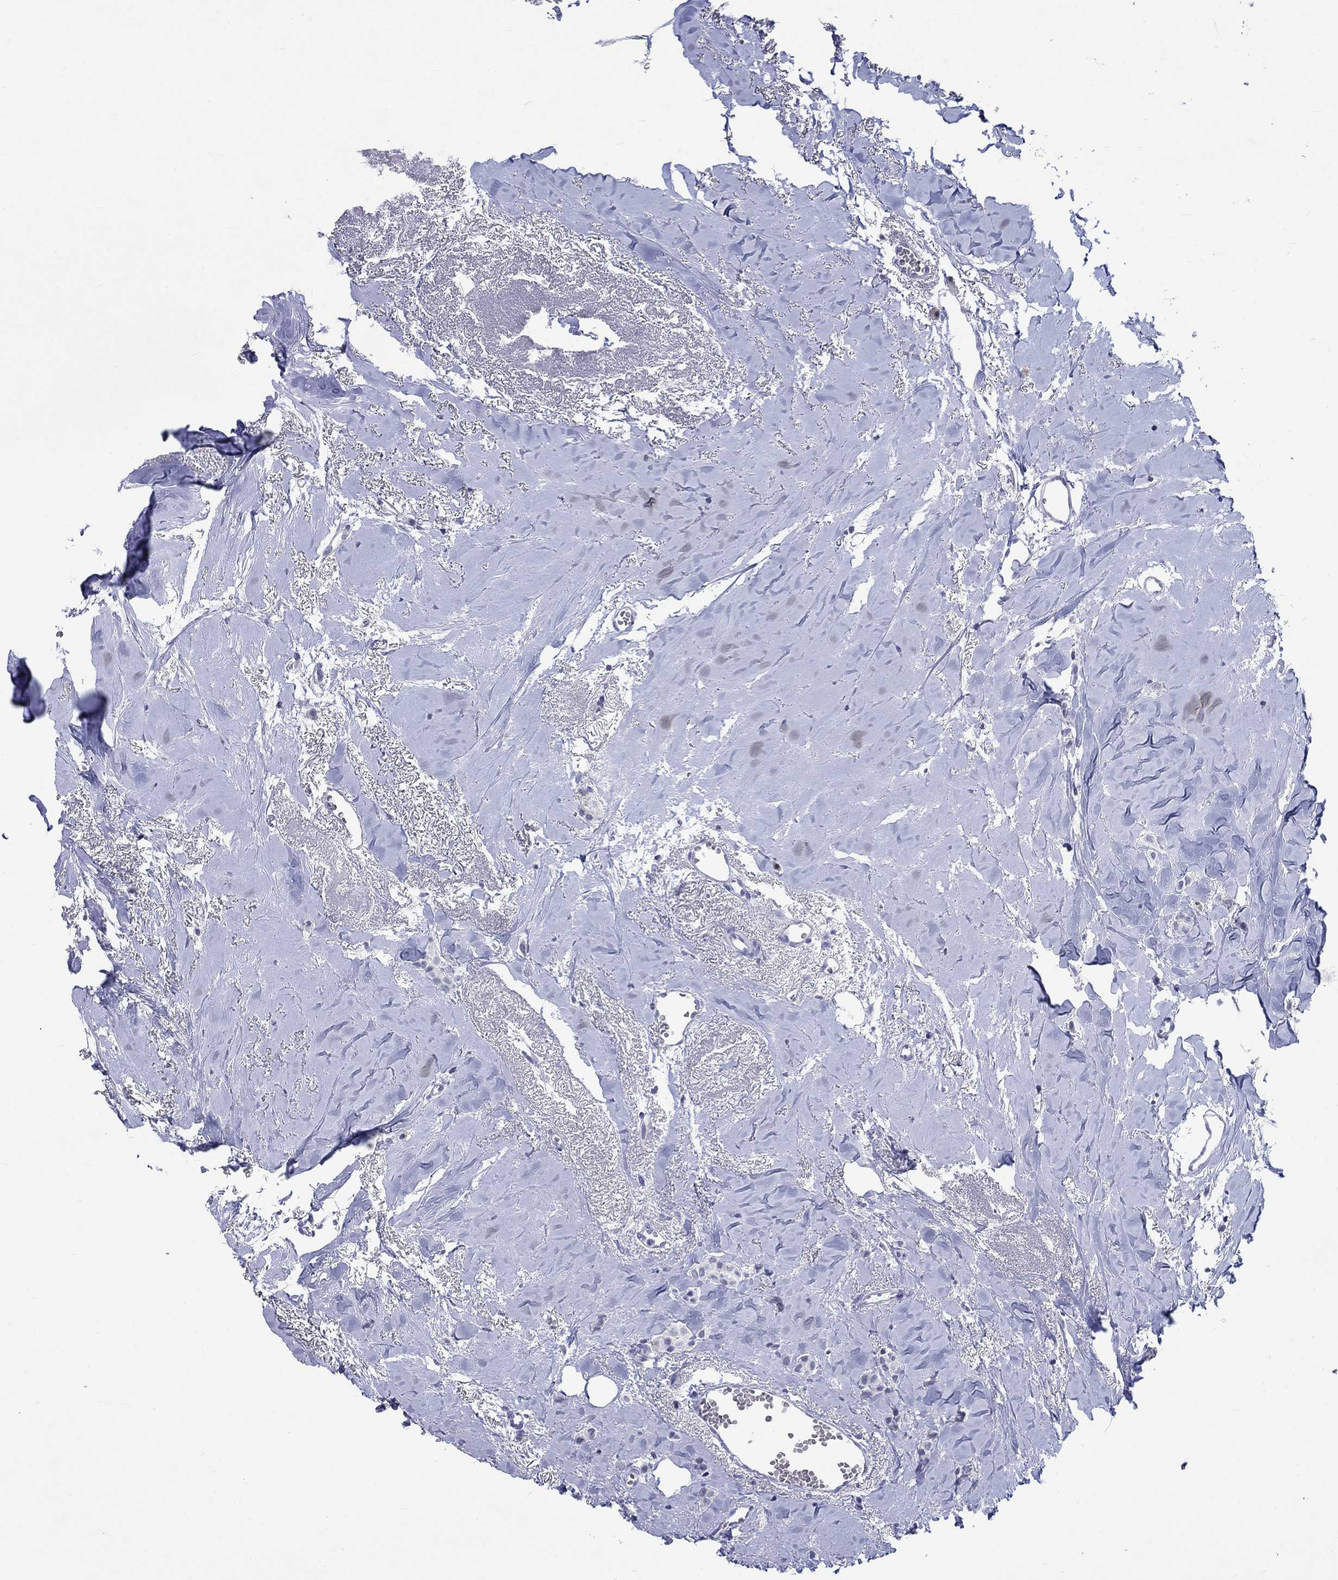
{"staining": {"intensity": "negative", "quantity": "none", "location": "none"}, "tissue": "breast cancer", "cell_type": "Tumor cells", "image_type": "cancer", "snomed": [{"axis": "morphology", "description": "Duct carcinoma"}, {"axis": "topography", "description": "Breast"}], "caption": "Micrograph shows no significant protein expression in tumor cells of invasive ductal carcinoma (breast). (Stains: DAB (3,3'-diaminobenzidine) immunohistochemistry with hematoxylin counter stain, Microscopy: brightfield microscopy at high magnification).", "gene": "CDCA2", "patient": {"sex": "female", "age": 85}}